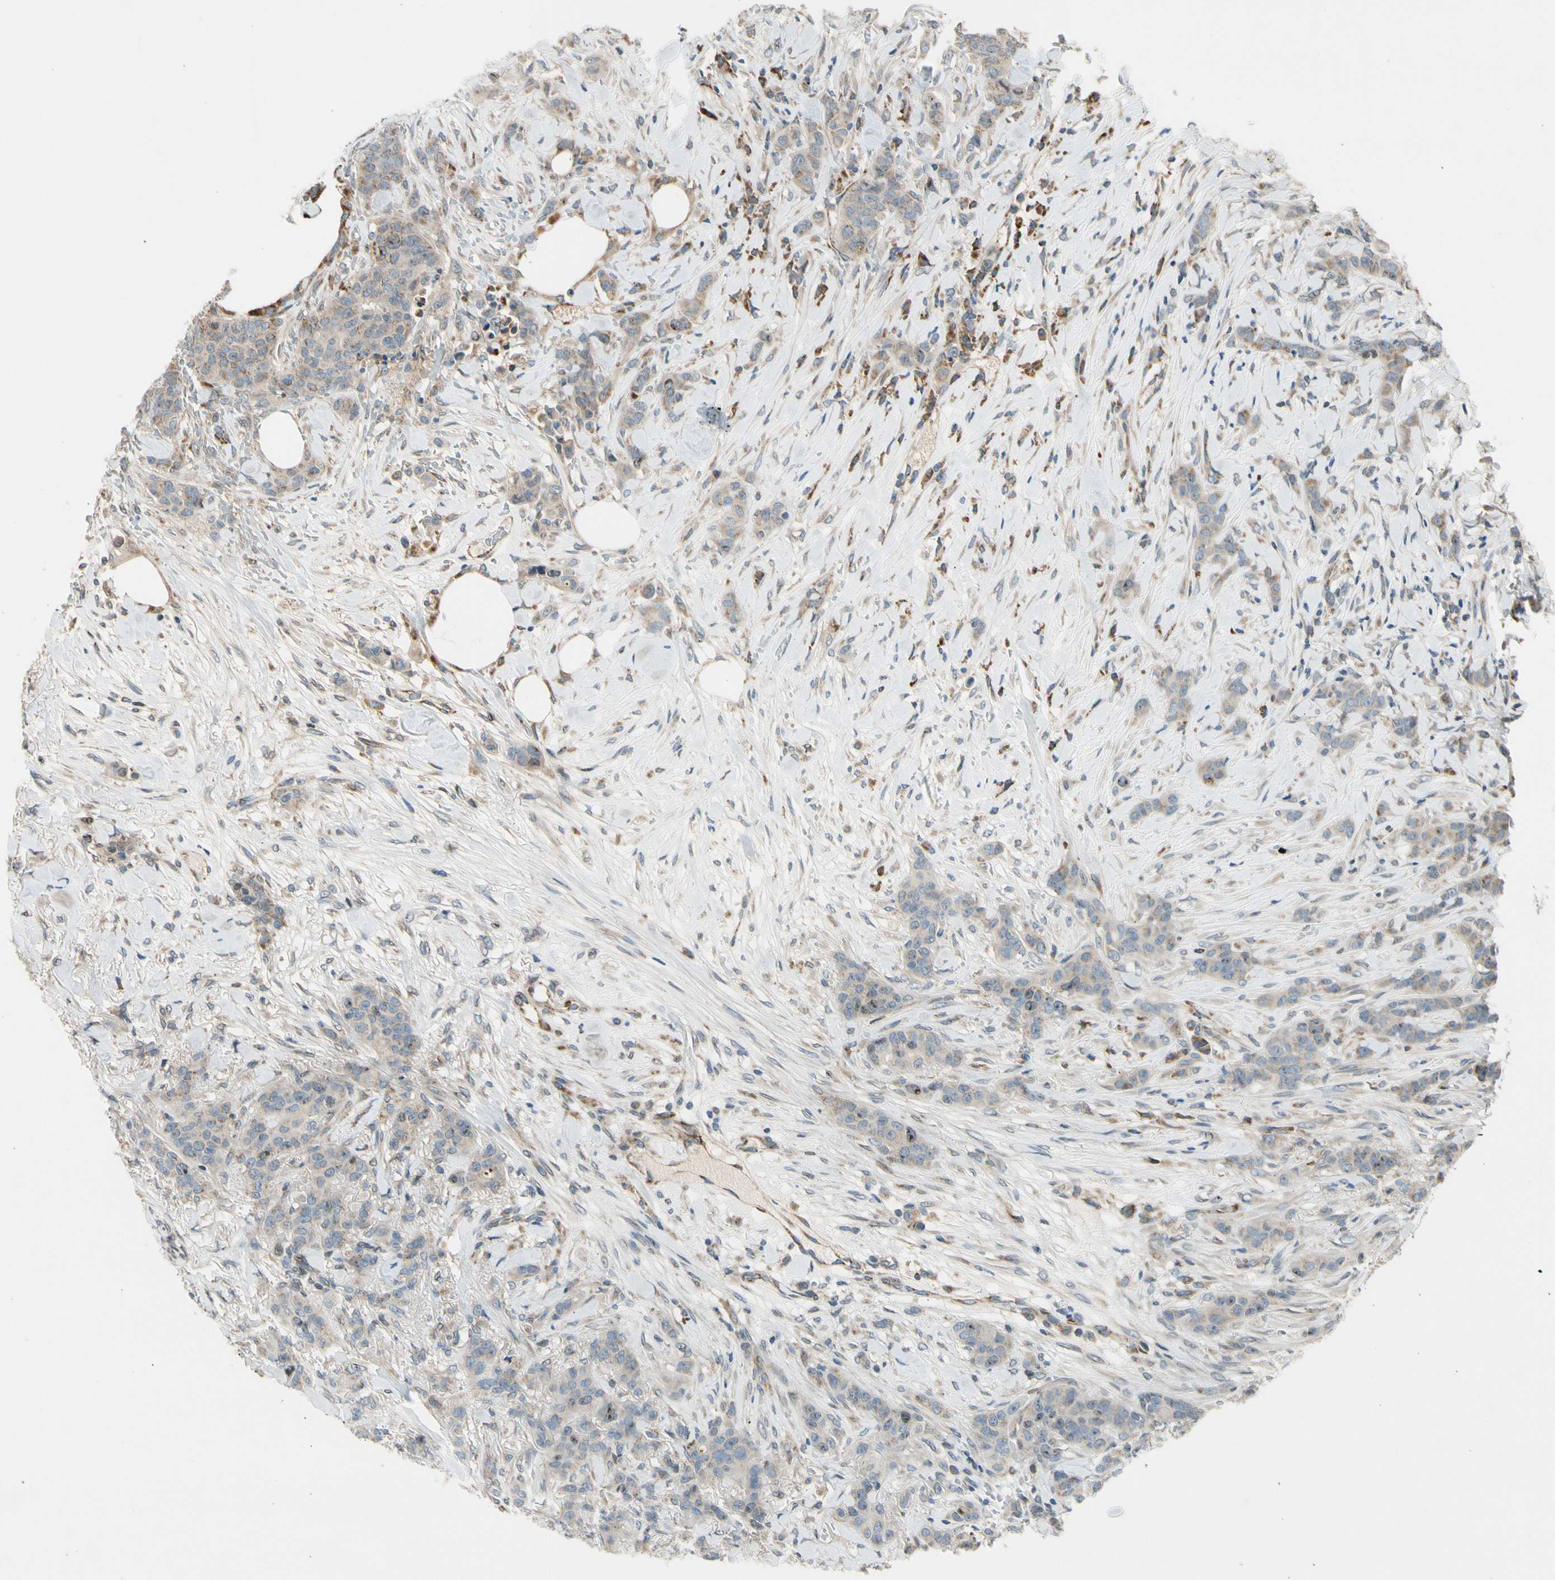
{"staining": {"intensity": "weak", "quantity": "25%-75%", "location": "cytoplasmic/membranous"}, "tissue": "breast cancer", "cell_type": "Tumor cells", "image_type": "cancer", "snomed": [{"axis": "morphology", "description": "Duct carcinoma"}, {"axis": "topography", "description": "Breast"}], "caption": "DAB (3,3'-diaminobenzidine) immunohistochemical staining of breast cancer (invasive ductal carcinoma) exhibits weak cytoplasmic/membranous protein expression in approximately 25%-75% of tumor cells.", "gene": "NPHP3", "patient": {"sex": "female", "age": 40}}